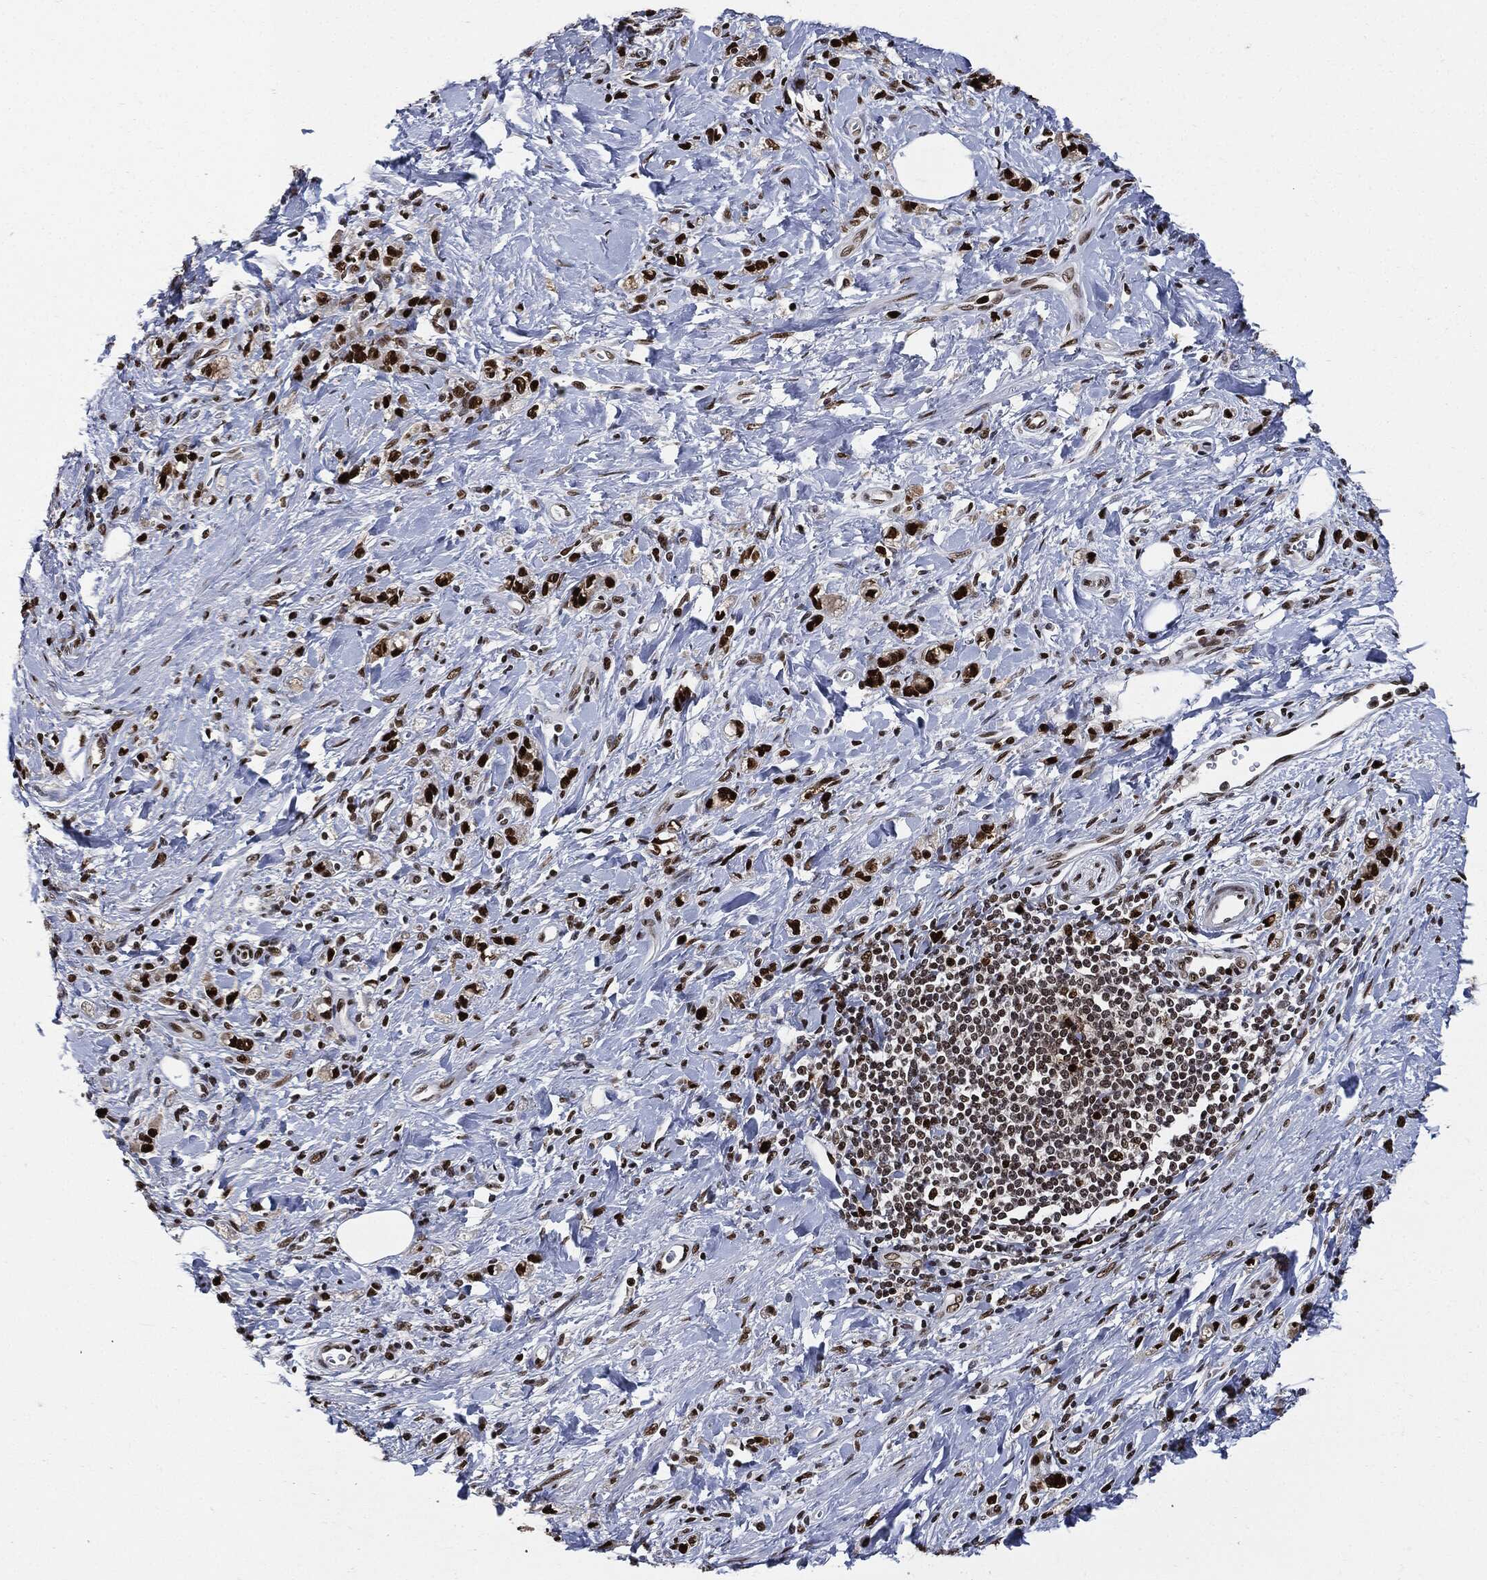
{"staining": {"intensity": "strong", "quantity": ">75%", "location": "nuclear"}, "tissue": "stomach cancer", "cell_type": "Tumor cells", "image_type": "cancer", "snomed": [{"axis": "morphology", "description": "Adenocarcinoma, NOS"}, {"axis": "topography", "description": "Stomach"}], "caption": "Protein expression by IHC shows strong nuclear staining in about >75% of tumor cells in stomach cancer. Nuclei are stained in blue.", "gene": "PCNA", "patient": {"sex": "male", "age": 77}}